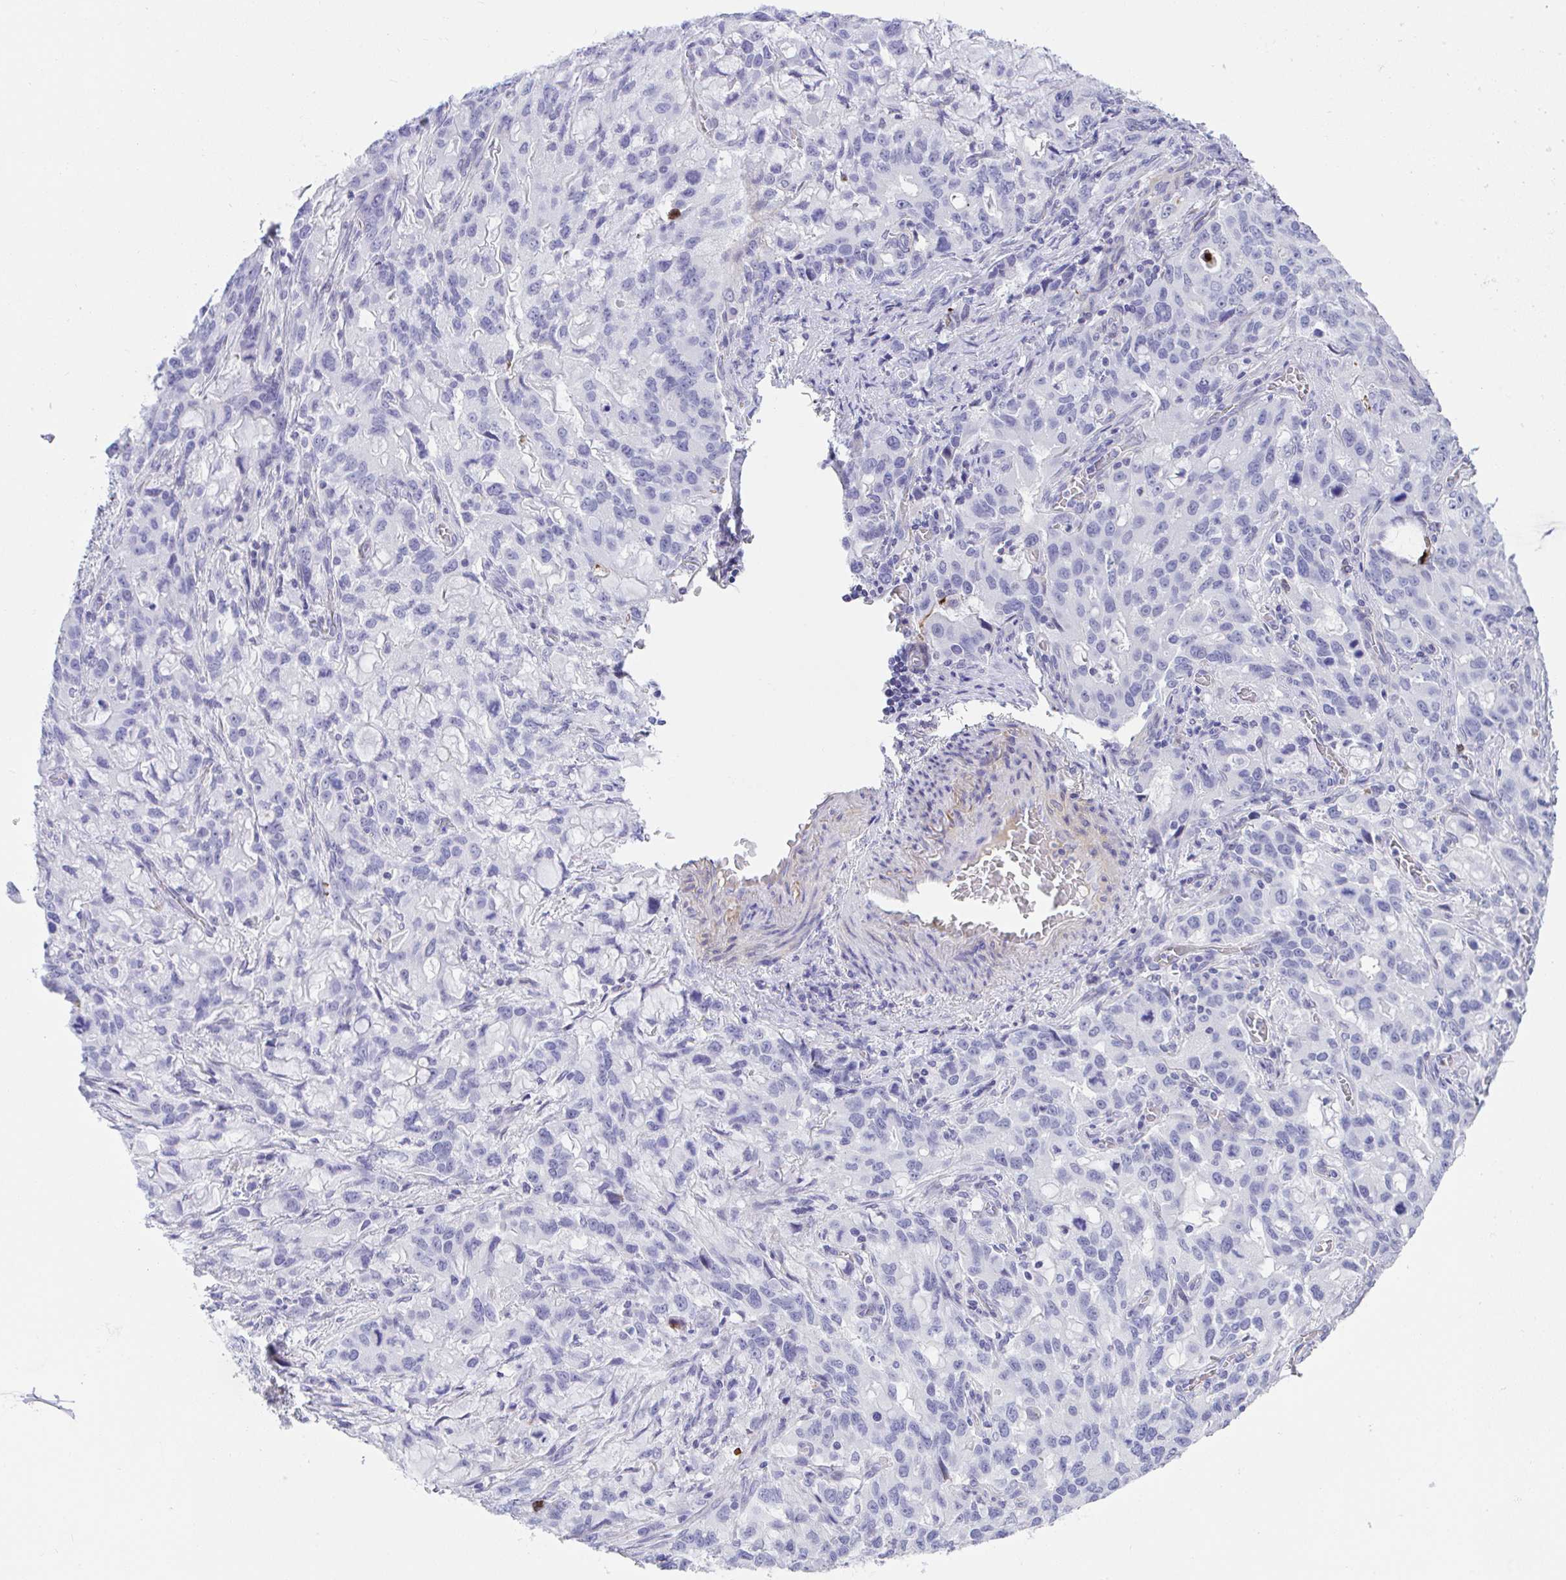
{"staining": {"intensity": "negative", "quantity": "none", "location": "none"}, "tissue": "stomach cancer", "cell_type": "Tumor cells", "image_type": "cancer", "snomed": [{"axis": "morphology", "description": "Adenocarcinoma, NOS"}, {"axis": "topography", "description": "Stomach, upper"}], "caption": "Immunohistochemical staining of stomach adenocarcinoma exhibits no significant positivity in tumor cells.", "gene": "KMT2E", "patient": {"sex": "male", "age": 85}}